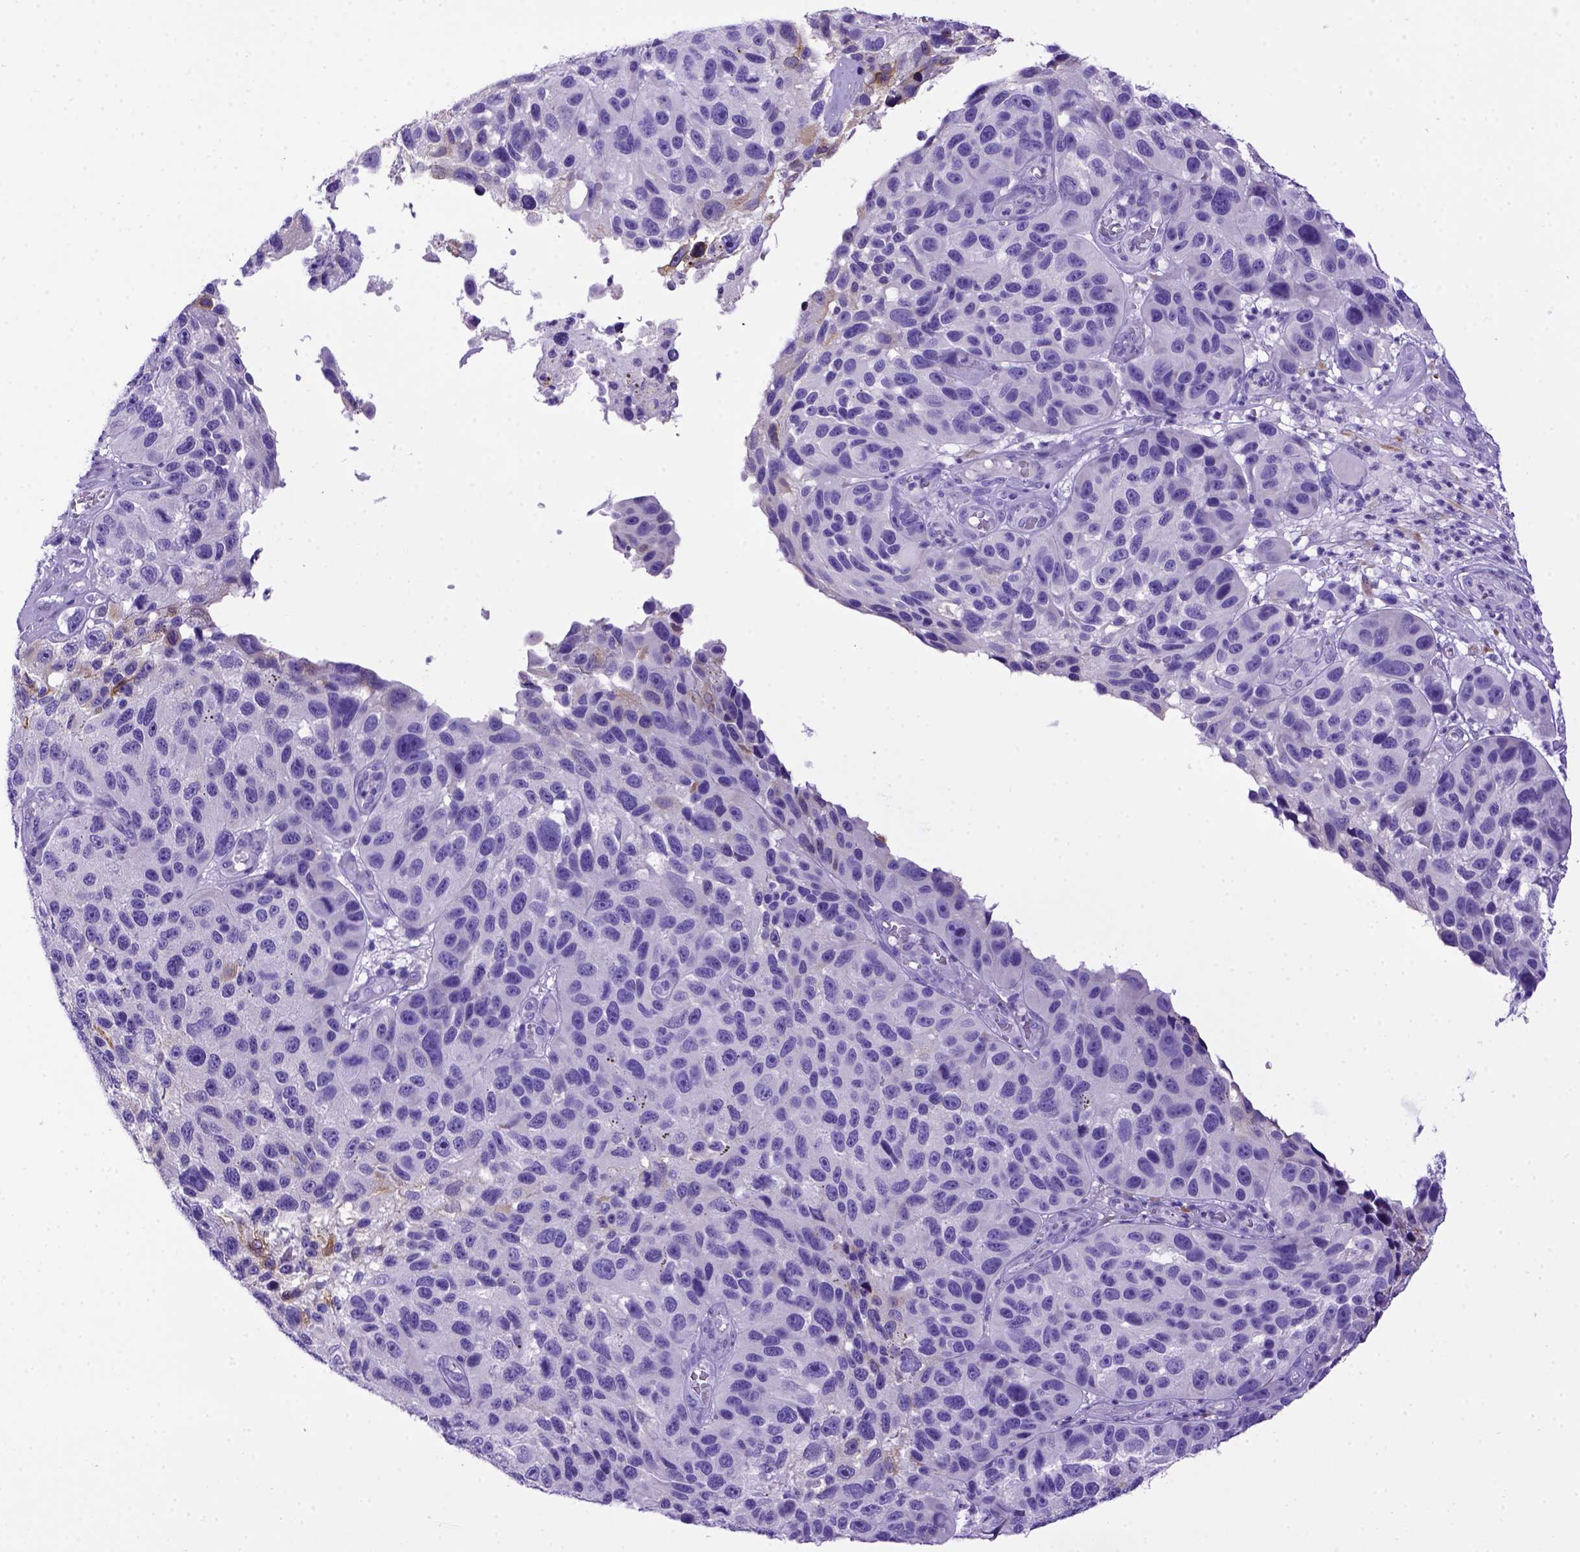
{"staining": {"intensity": "negative", "quantity": "none", "location": "none"}, "tissue": "melanoma", "cell_type": "Tumor cells", "image_type": "cancer", "snomed": [{"axis": "morphology", "description": "Malignant melanoma, NOS"}, {"axis": "topography", "description": "Skin"}], "caption": "A high-resolution image shows immunohistochemistry (IHC) staining of melanoma, which shows no significant expression in tumor cells.", "gene": "PTGES", "patient": {"sex": "male", "age": 53}}